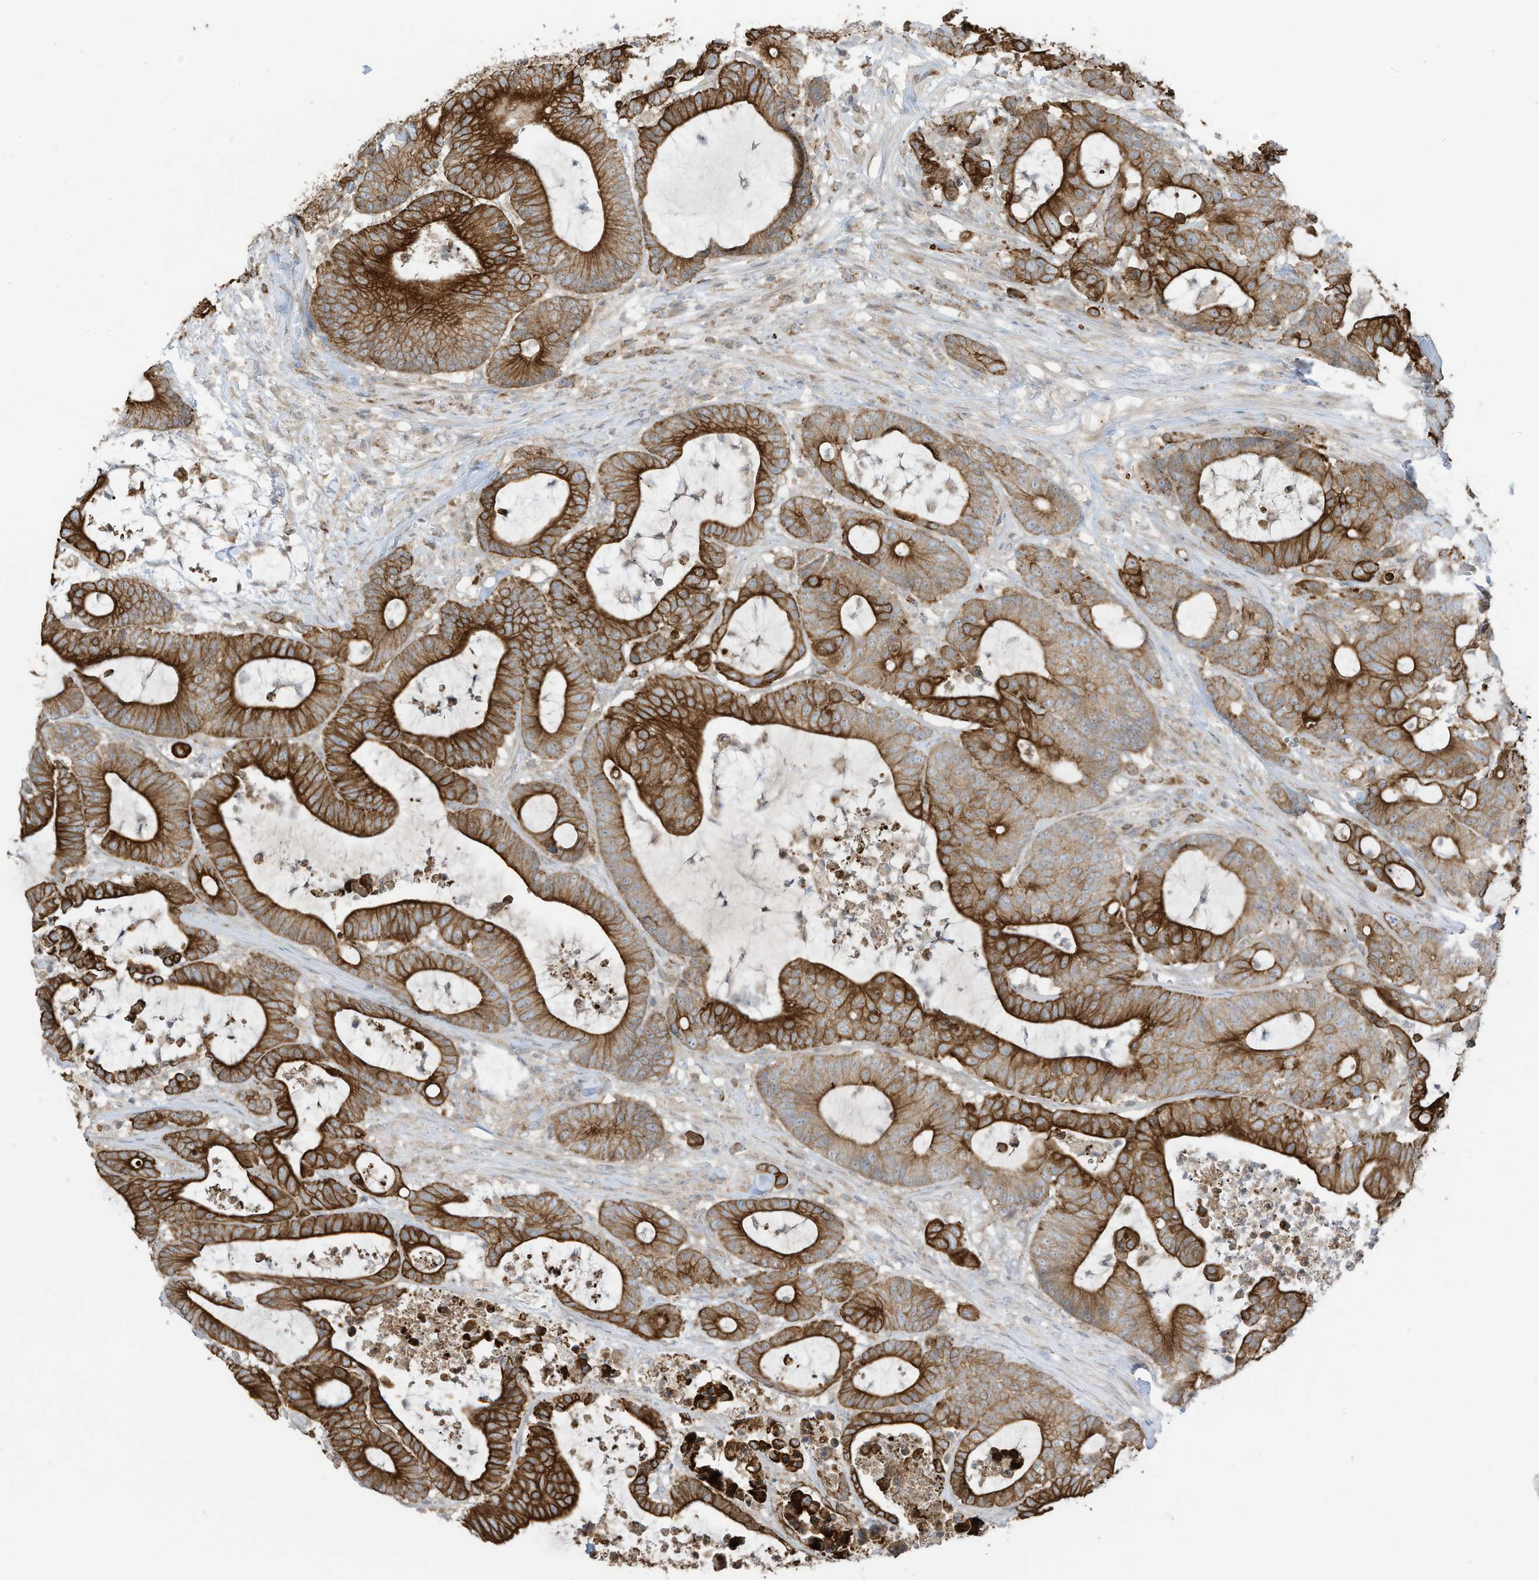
{"staining": {"intensity": "strong", "quantity": ">75%", "location": "cytoplasmic/membranous"}, "tissue": "colorectal cancer", "cell_type": "Tumor cells", "image_type": "cancer", "snomed": [{"axis": "morphology", "description": "Adenocarcinoma, NOS"}, {"axis": "topography", "description": "Colon"}], "caption": "Immunohistochemical staining of human adenocarcinoma (colorectal) reveals strong cytoplasmic/membranous protein staining in approximately >75% of tumor cells.", "gene": "CGAS", "patient": {"sex": "female", "age": 84}}